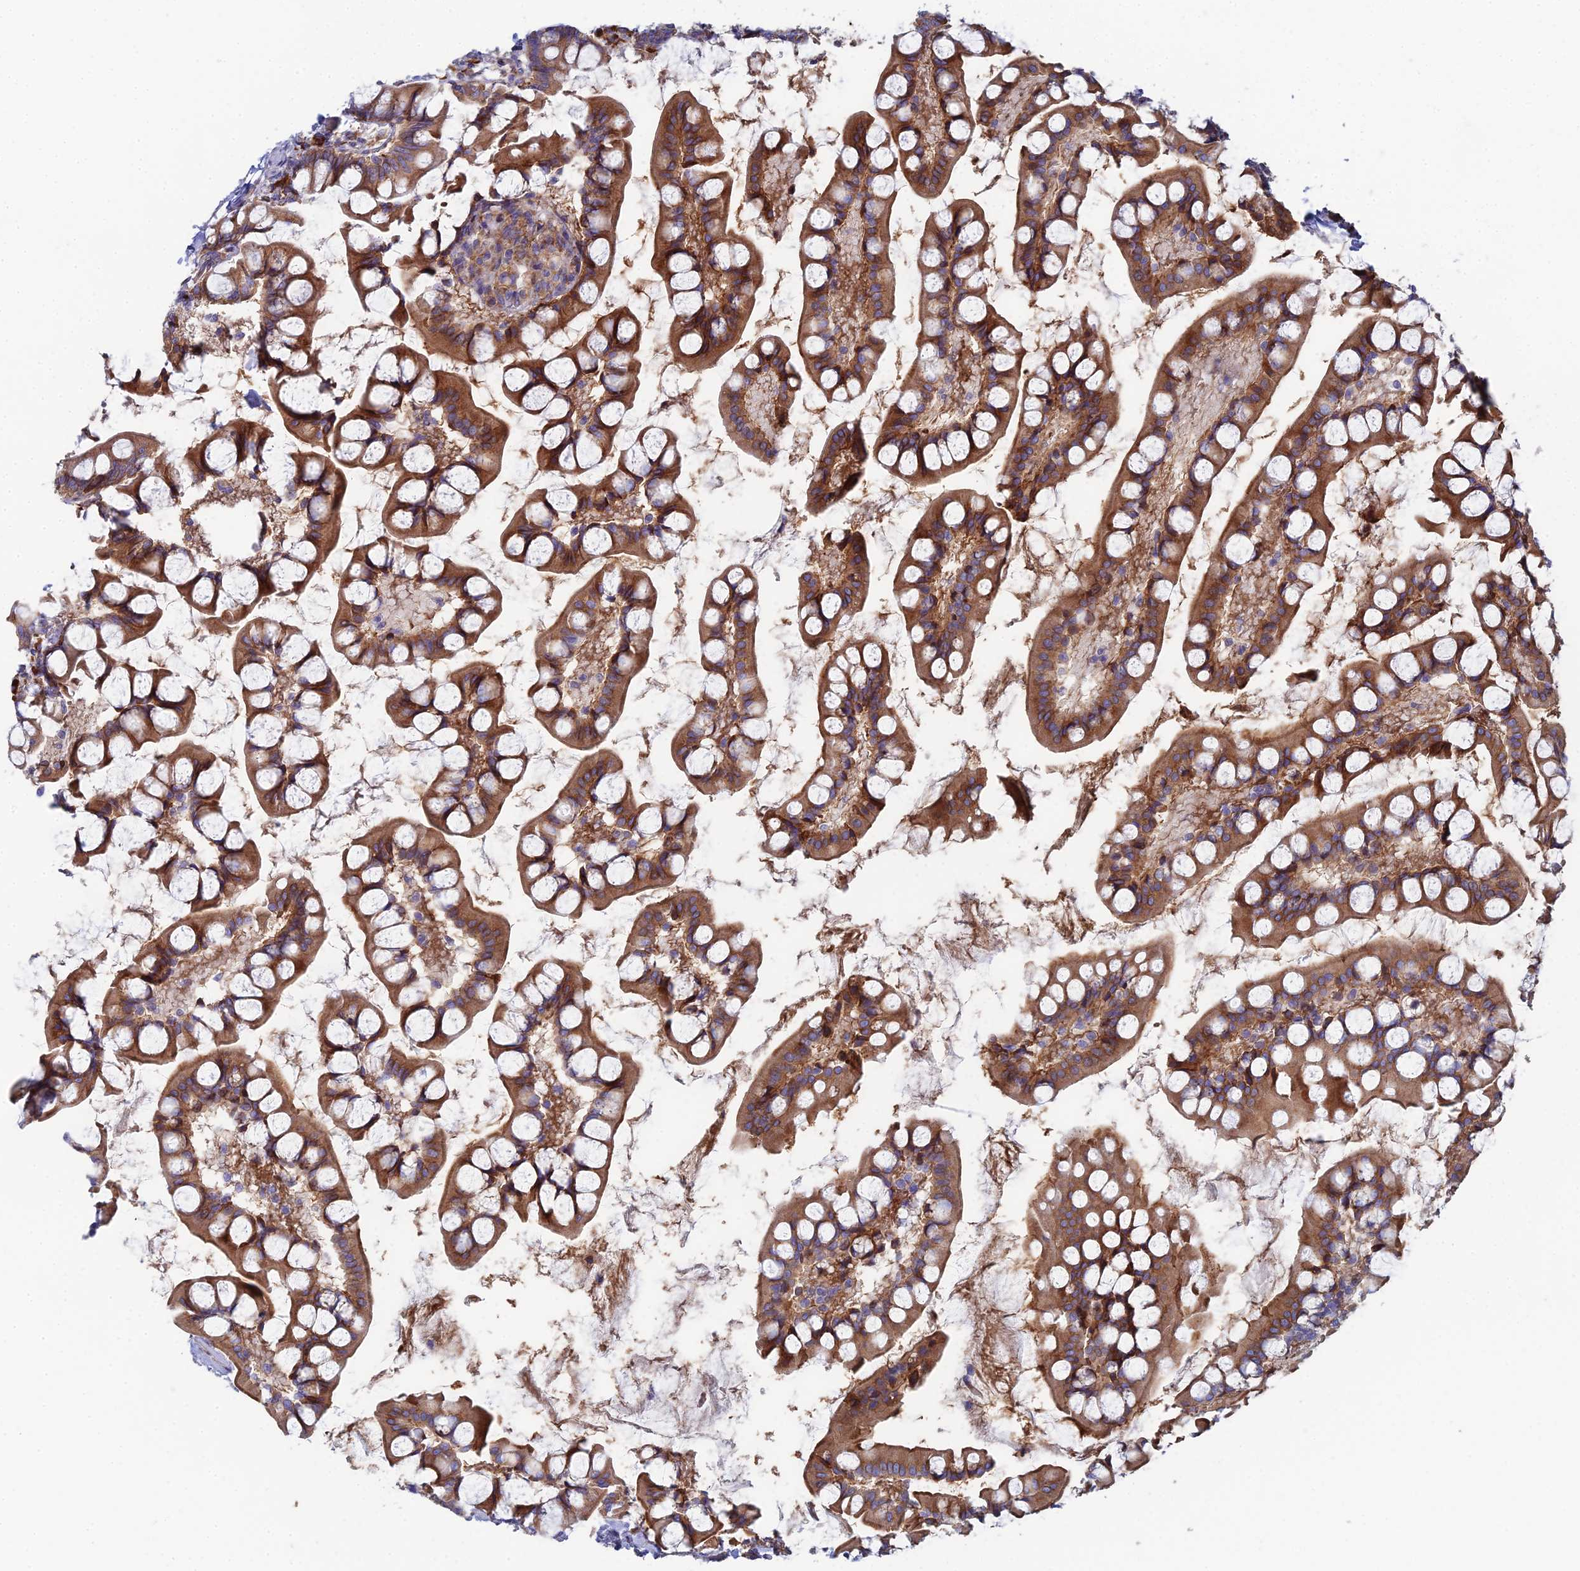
{"staining": {"intensity": "moderate", "quantity": ">75%", "location": "cytoplasmic/membranous"}, "tissue": "small intestine", "cell_type": "Glandular cells", "image_type": "normal", "snomed": [{"axis": "morphology", "description": "Normal tissue, NOS"}, {"axis": "topography", "description": "Small intestine"}], "caption": "Glandular cells demonstrate medium levels of moderate cytoplasmic/membranous positivity in about >75% of cells in unremarkable small intestine. Using DAB (3,3'-diaminobenzidine) (brown) and hematoxylin (blue) stains, captured at high magnification using brightfield microscopy.", "gene": "CLCN3", "patient": {"sex": "male", "age": 52}}